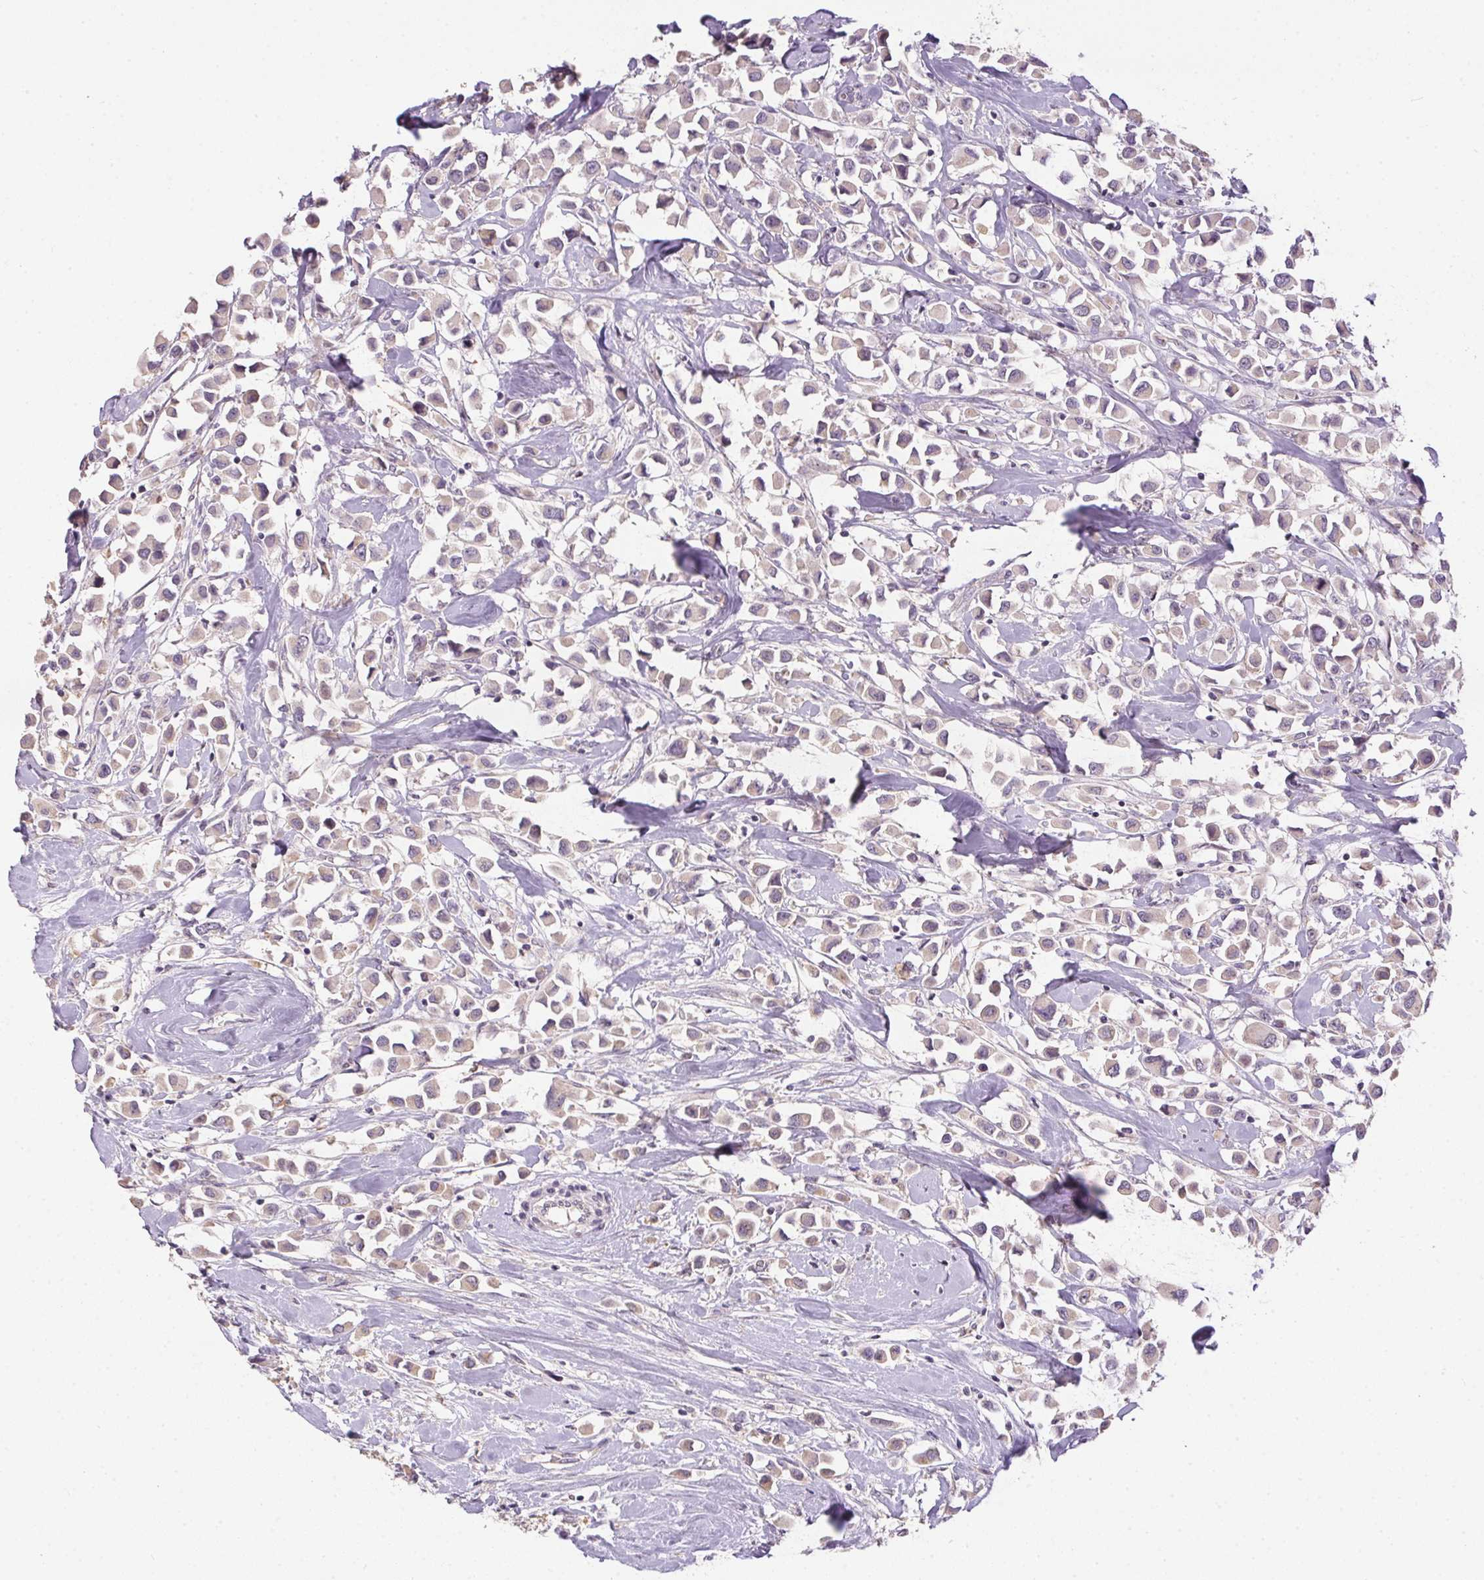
{"staining": {"intensity": "weak", "quantity": "<25%", "location": "cytoplasmic/membranous"}, "tissue": "breast cancer", "cell_type": "Tumor cells", "image_type": "cancer", "snomed": [{"axis": "morphology", "description": "Duct carcinoma"}, {"axis": "topography", "description": "Breast"}], "caption": "Breast invasive ductal carcinoma was stained to show a protein in brown. There is no significant expression in tumor cells.", "gene": "SPACA9", "patient": {"sex": "female", "age": 61}}